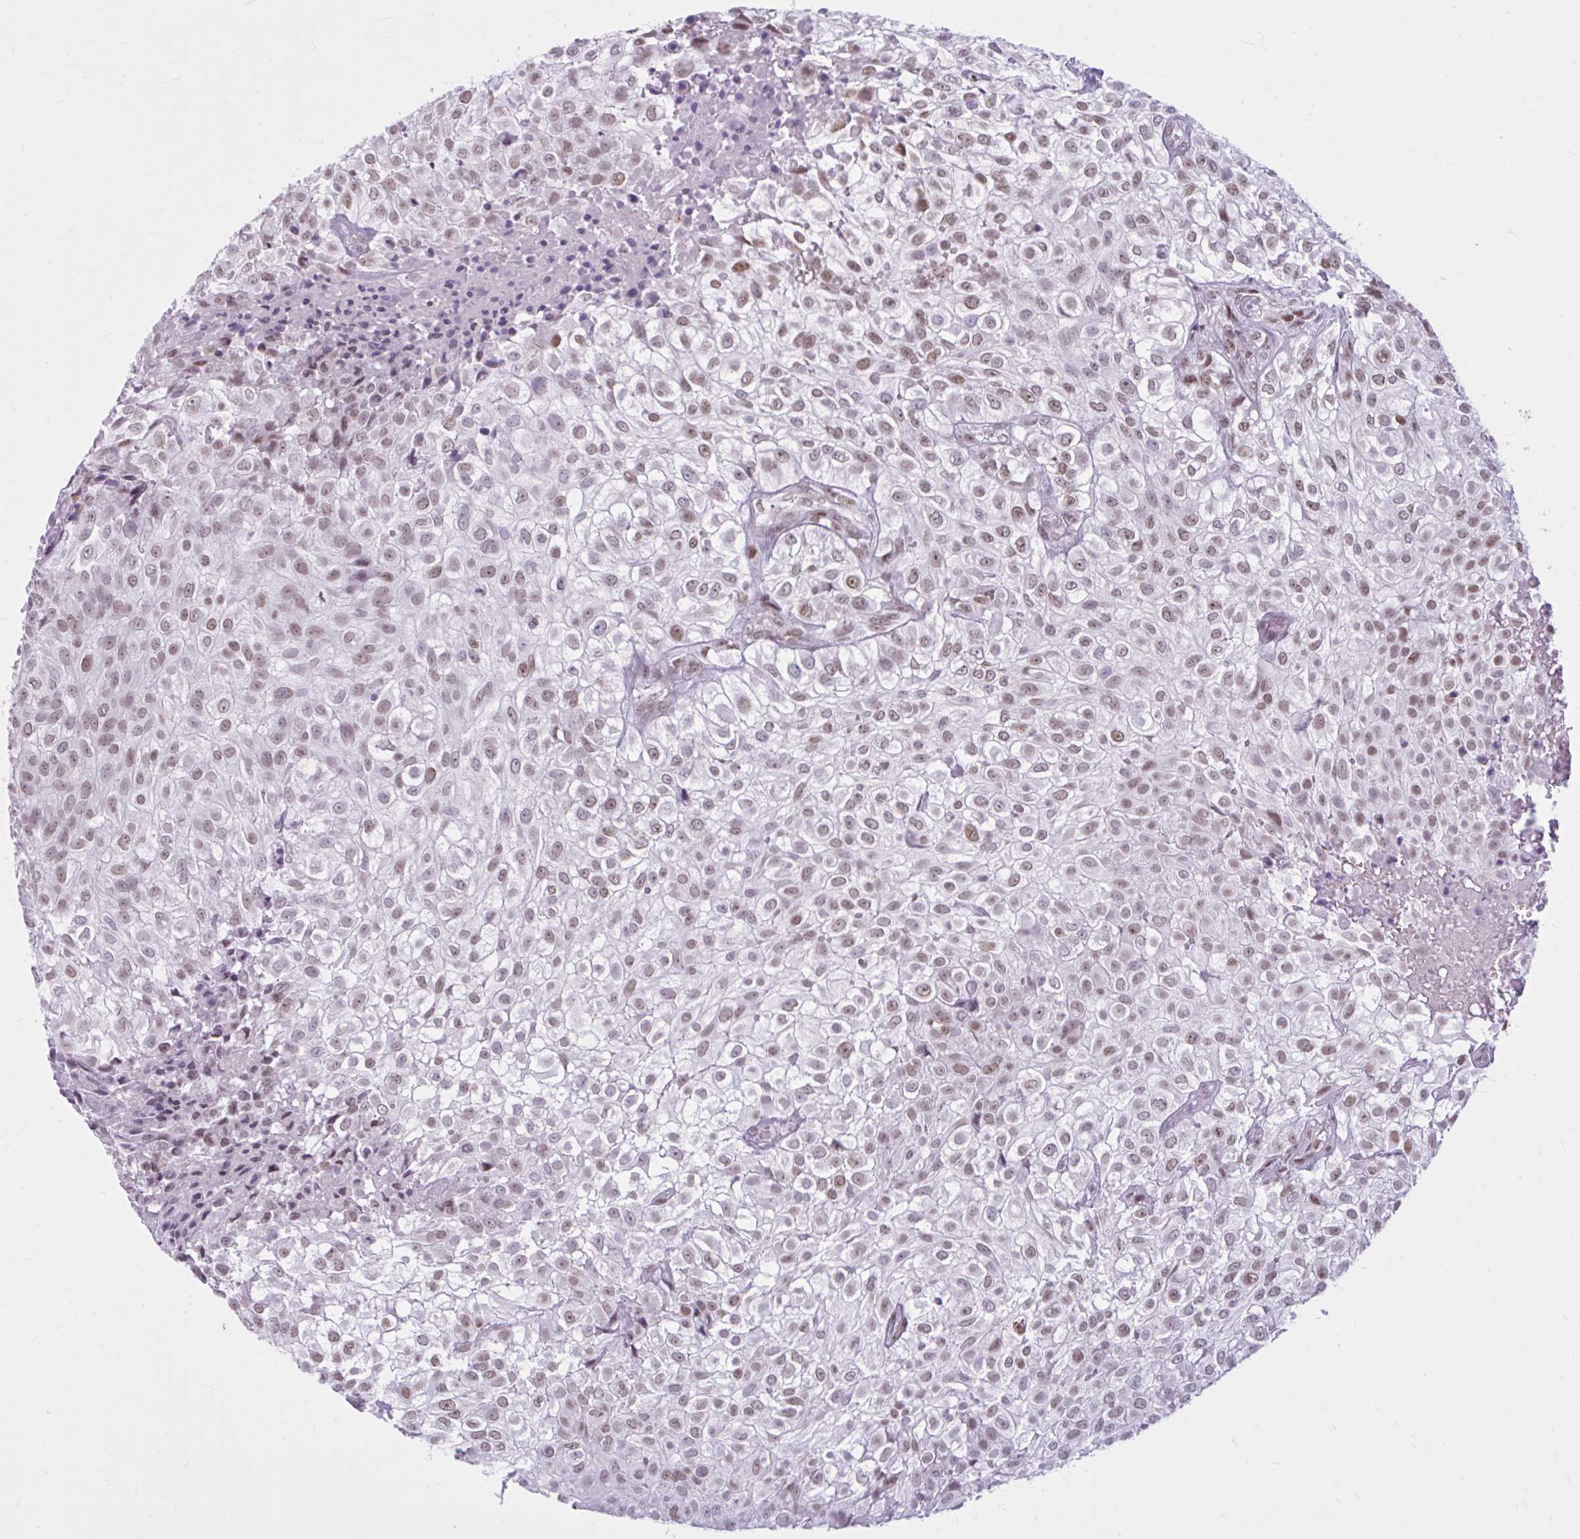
{"staining": {"intensity": "moderate", "quantity": "25%-75%", "location": "nuclear"}, "tissue": "urothelial cancer", "cell_type": "Tumor cells", "image_type": "cancer", "snomed": [{"axis": "morphology", "description": "Urothelial carcinoma, High grade"}, {"axis": "topography", "description": "Urinary bladder"}], "caption": "Brown immunohistochemical staining in human urothelial carcinoma (high-grade) demonstrates moderate nuclear positivity in about 25%-75% of tumor cells. (IHC, brightfield microscopy, high magnification).", "gene": "PABIR1", "patient": {"sex": "male", "age": 56}}